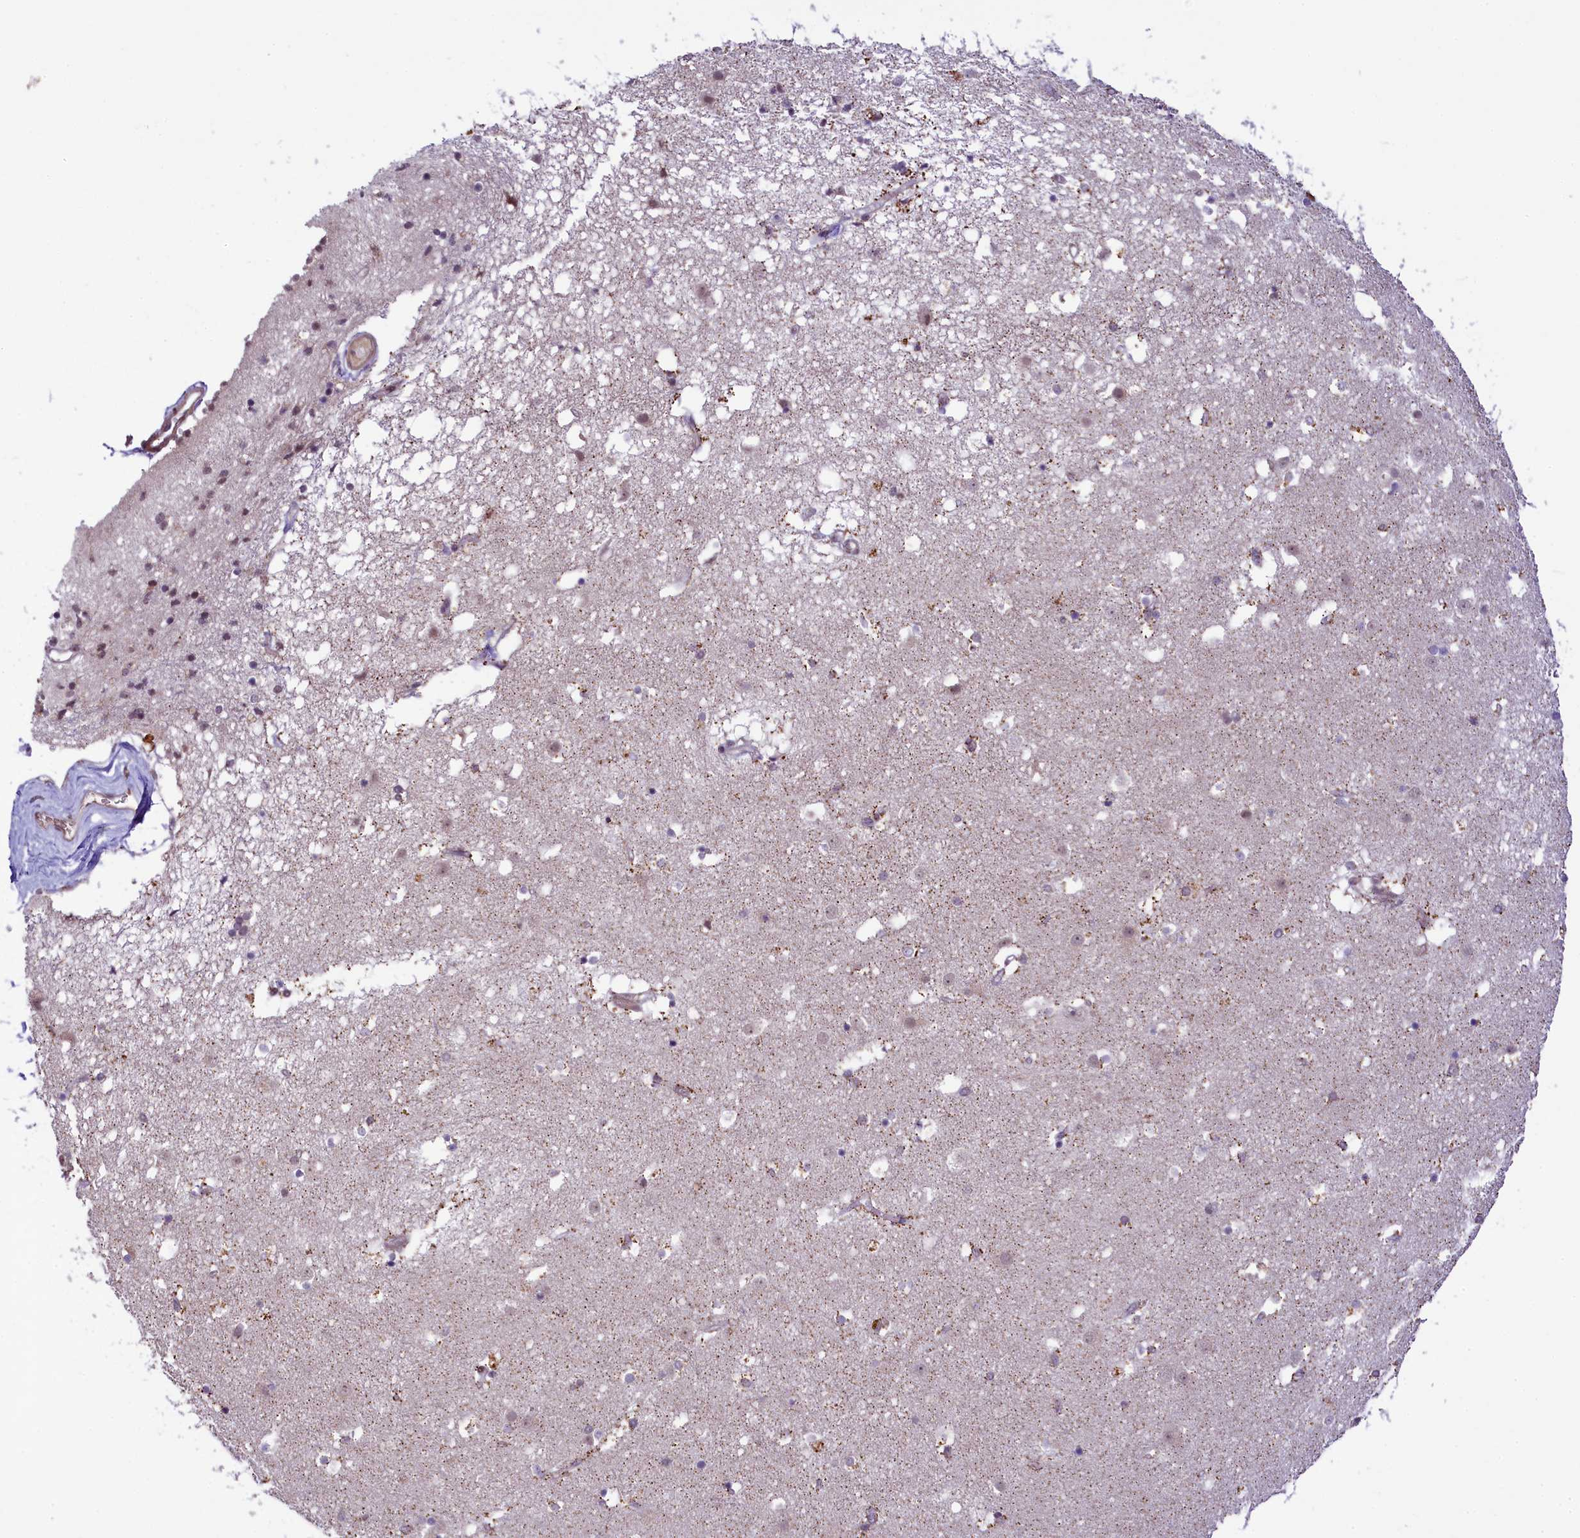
{"staining": {"intensity": "negative", "quantity": "none", "location": "none"}, "tissue": "caudate", "cell_type": "Glial cells", "image_type": "normal", "snomed": [{"axis": "morphology", "description": "Normal tissue, NOS"}, {"axis": "topography", "description": "Lateral ventricle wall"}], "caption": "High power microscopy image of an IHC histopathology image of normal caudate, revealing no significant staining in glial cells. Brightfield microscopy of immunohistochemistry stained with DAB (3,3'-diaminobenzidine) (brown) and hematoxylin (blue), captured at high magnification.", "gene": "RBBP8", "patient": {"sex": "male", "age": 70}}